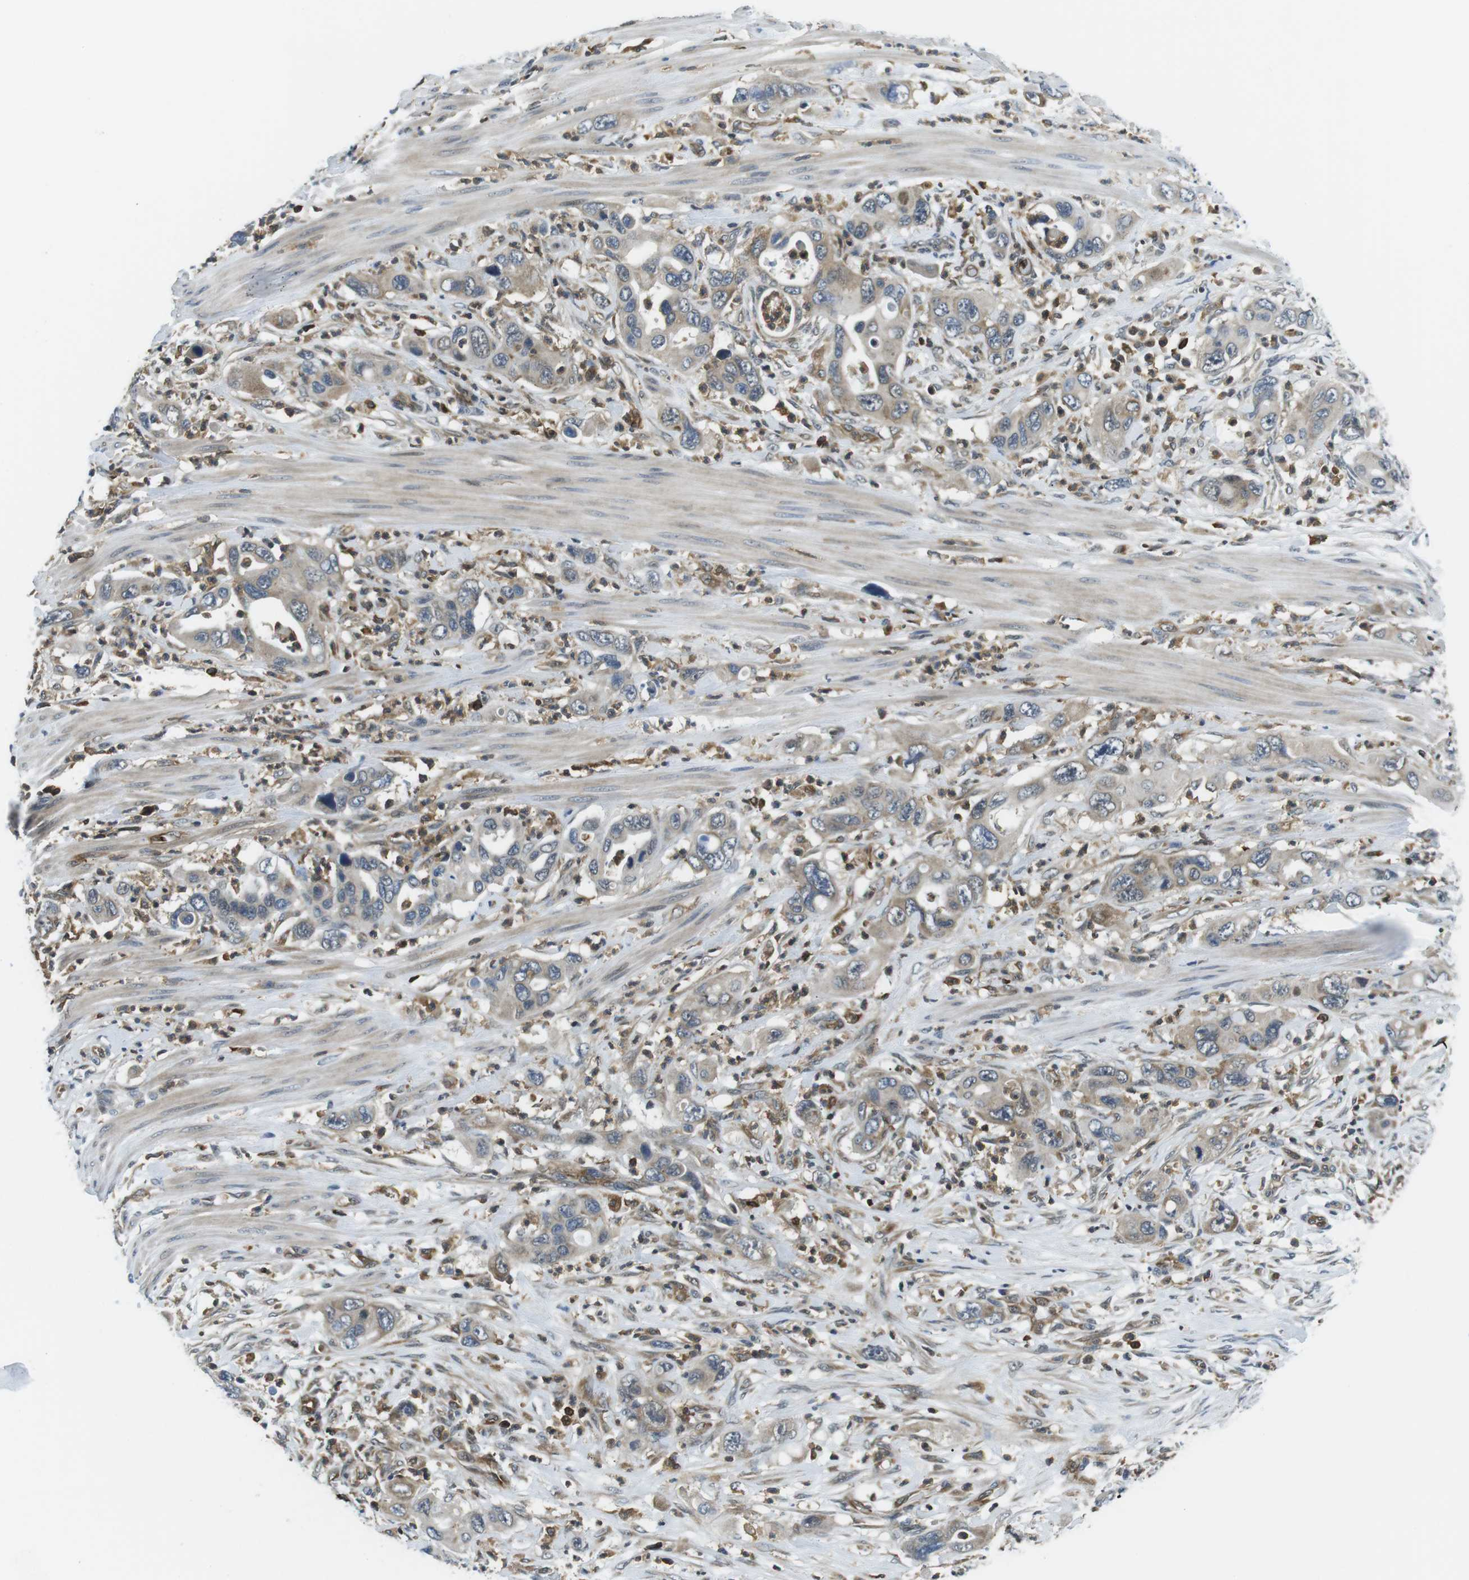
{"staining": {"intensity": "weak", "quantity": "25%-75%", "location": "cytoplasmic/membranous"}, "tissue": "pancreatic cancer", "cell_type": "Tumor cells", "image_type": "cancer", "snomed": [{"axis": "morphology", "description": "Adenocarcinoma, NOS"}, {"axis": "topography", "description": "Pancreas"}], "caption": "Immunohistochemistry image of human pancreatic cancer (adenocarcinoma) stained for a protein (brown), which displays low levels of weak cytoplasmic/membranous positivity in approximately 25%-75% of tumor cells.", "gene": "STK10", "patient": {"sex": "female", "age": 71}}